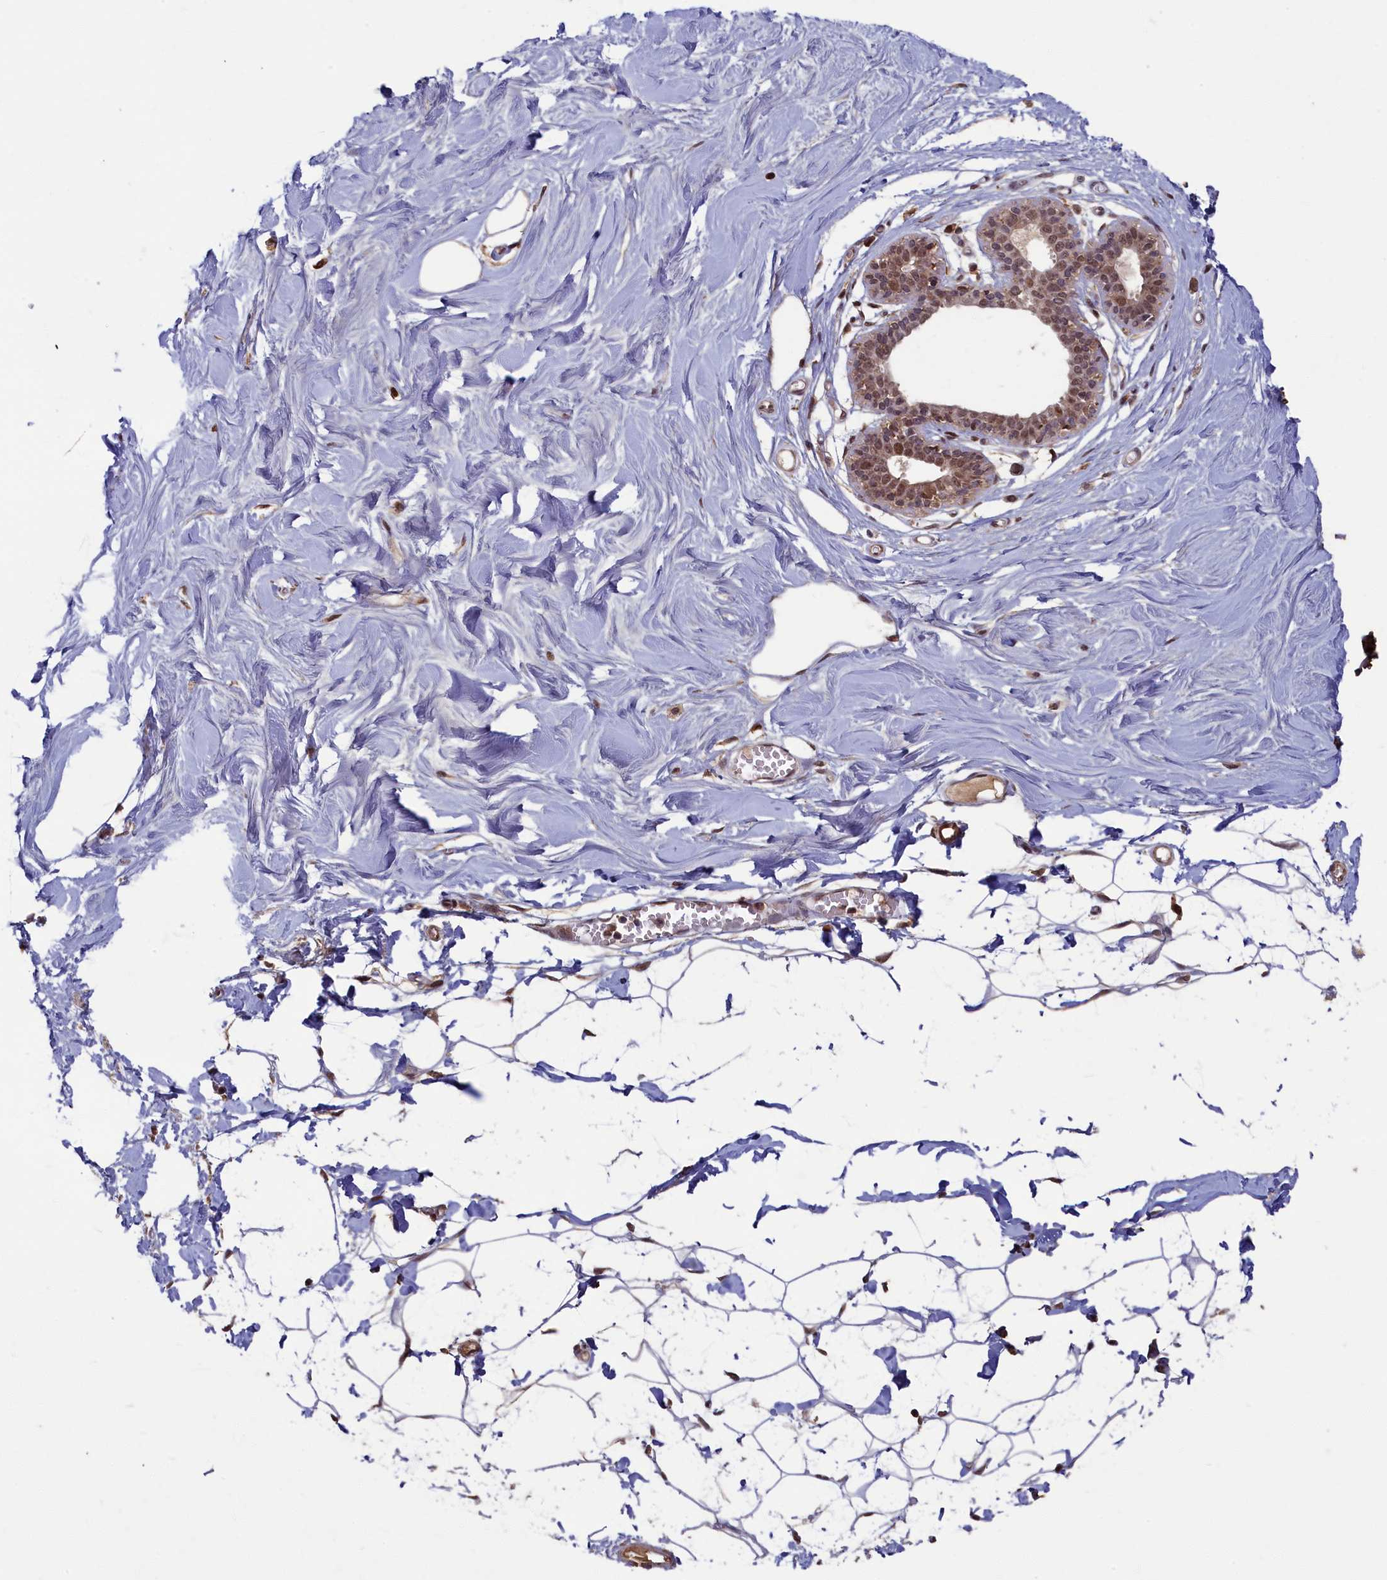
{"staining": {"intensity": "moderate", "quantity": "<25%", "location": "cytoplasmic/membranous,nuclear"}, "tissue": "breast", "cell_type": "Adipocytes", "image_type": "normal", "snomed": [{"axis": "morphology", "description": "Normal tissue, NOS"}, {"axis": "topography", "description": "Breast"}], "caption": "Immunohistochemistry photomicrograph of unremarkable human breast stained for a protein (brown), which exhibits low levels of moderate cytoplasmic/membranous,nuclear expression in approximately <25% of adipocytes.", "gene": "BRCA1", "patient": {"sex": "female", "age": 27}}